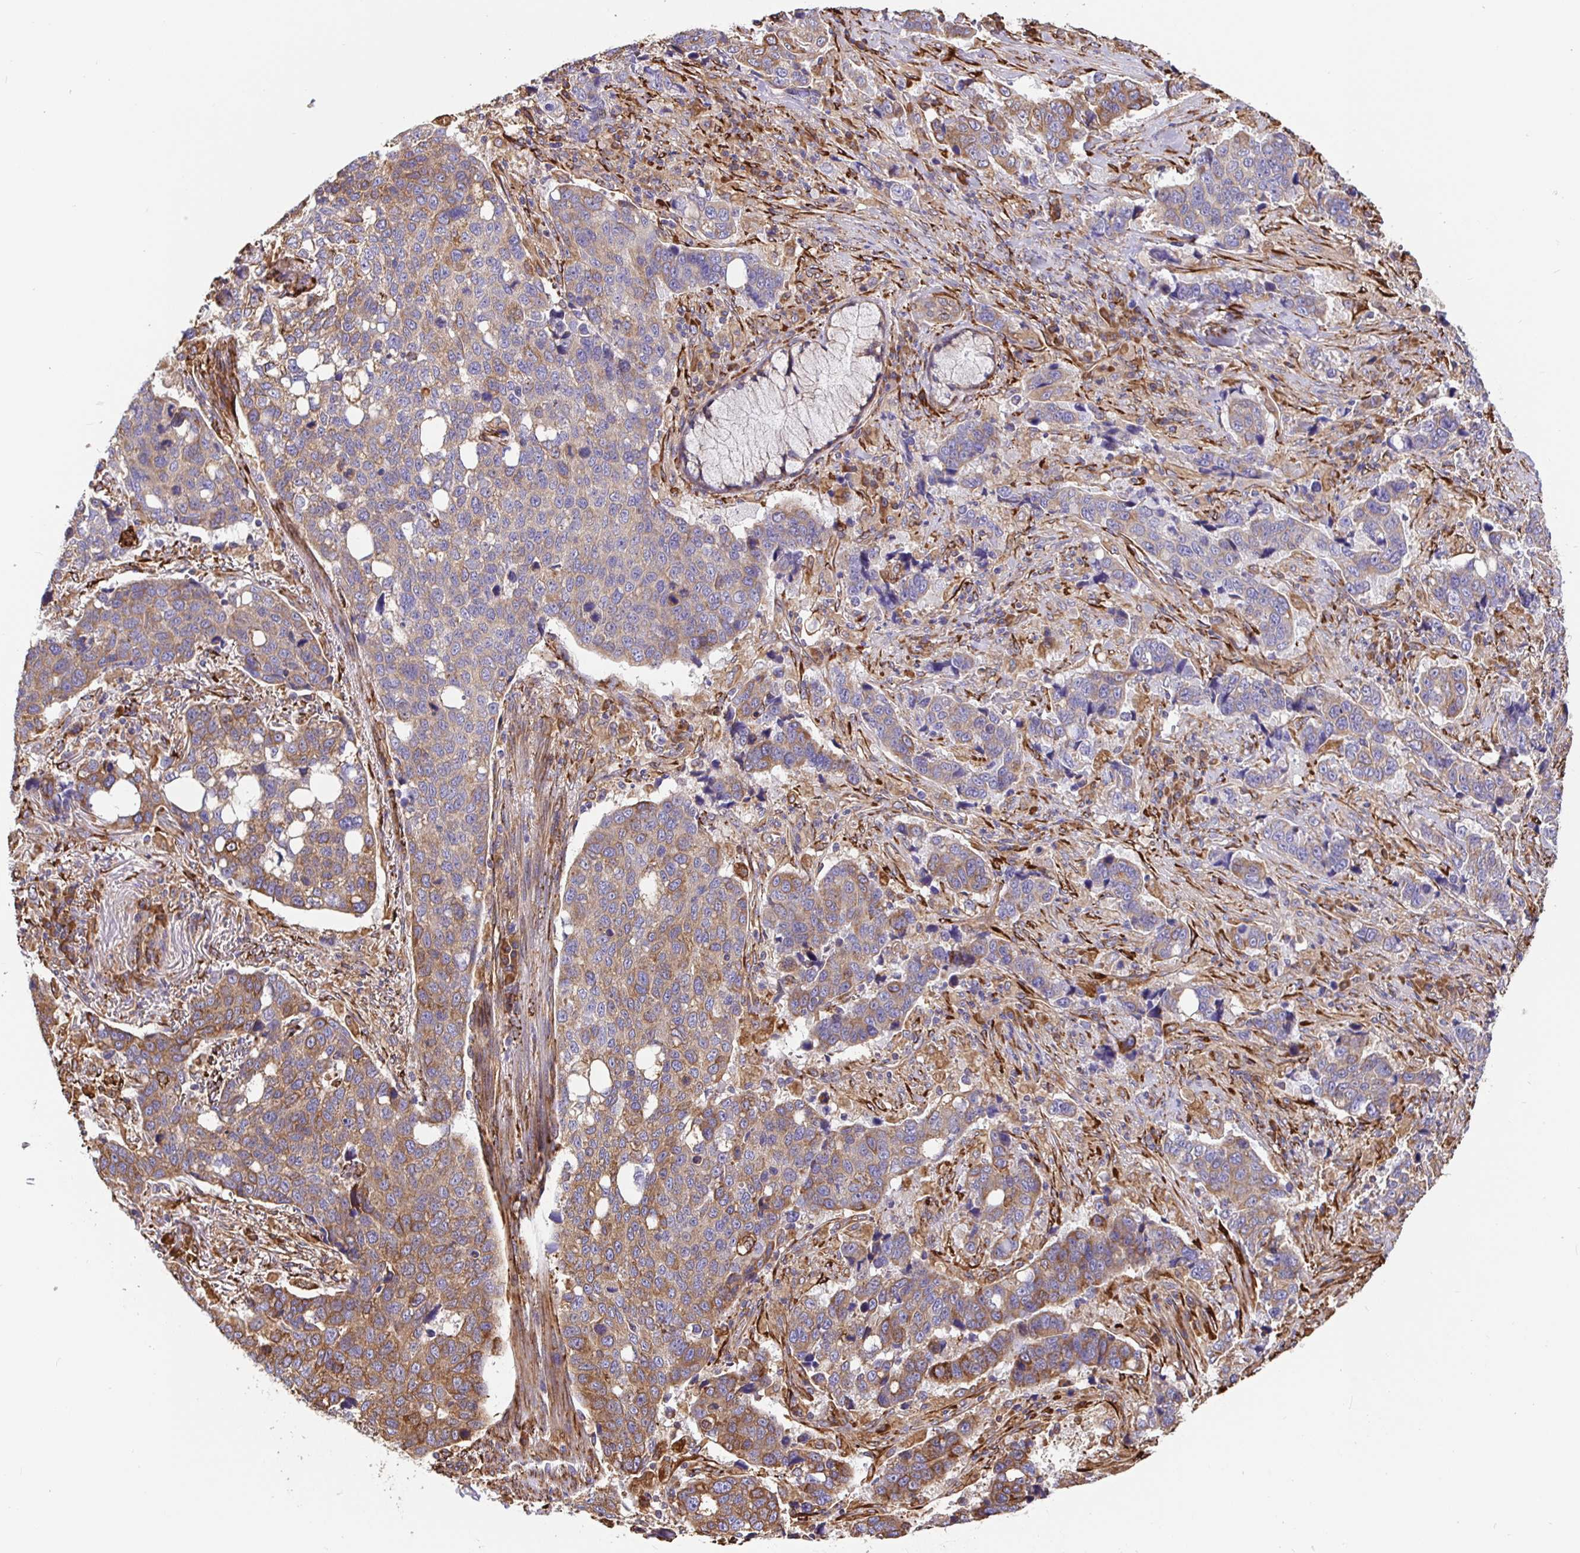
{"staining": {"intensity": "moderate", "quantity": "25%-75%", "location": "cytoplasmic/membranous"}, "tissue": "lung cancer", "cell_type": "Tumor cells", "image_type": "cancer", "snomed": [{"axis": "morphology", "description": "Squamous cell carcinoma, NOS"}, {"axis": "topography", "description": "Lymph node"}, {"axis": "topography", "description": "Lung"}], "caption": "IHC (DAB (3,3'-diaminobenzidine)) staining of human lung squamous cell carcinoma displays moderate cytoplasmic/membranous protein expression in approximately 25%-75% of tumor cells.", "gene": "MAOA", "patient": {"sex": "male", "age": 61}}